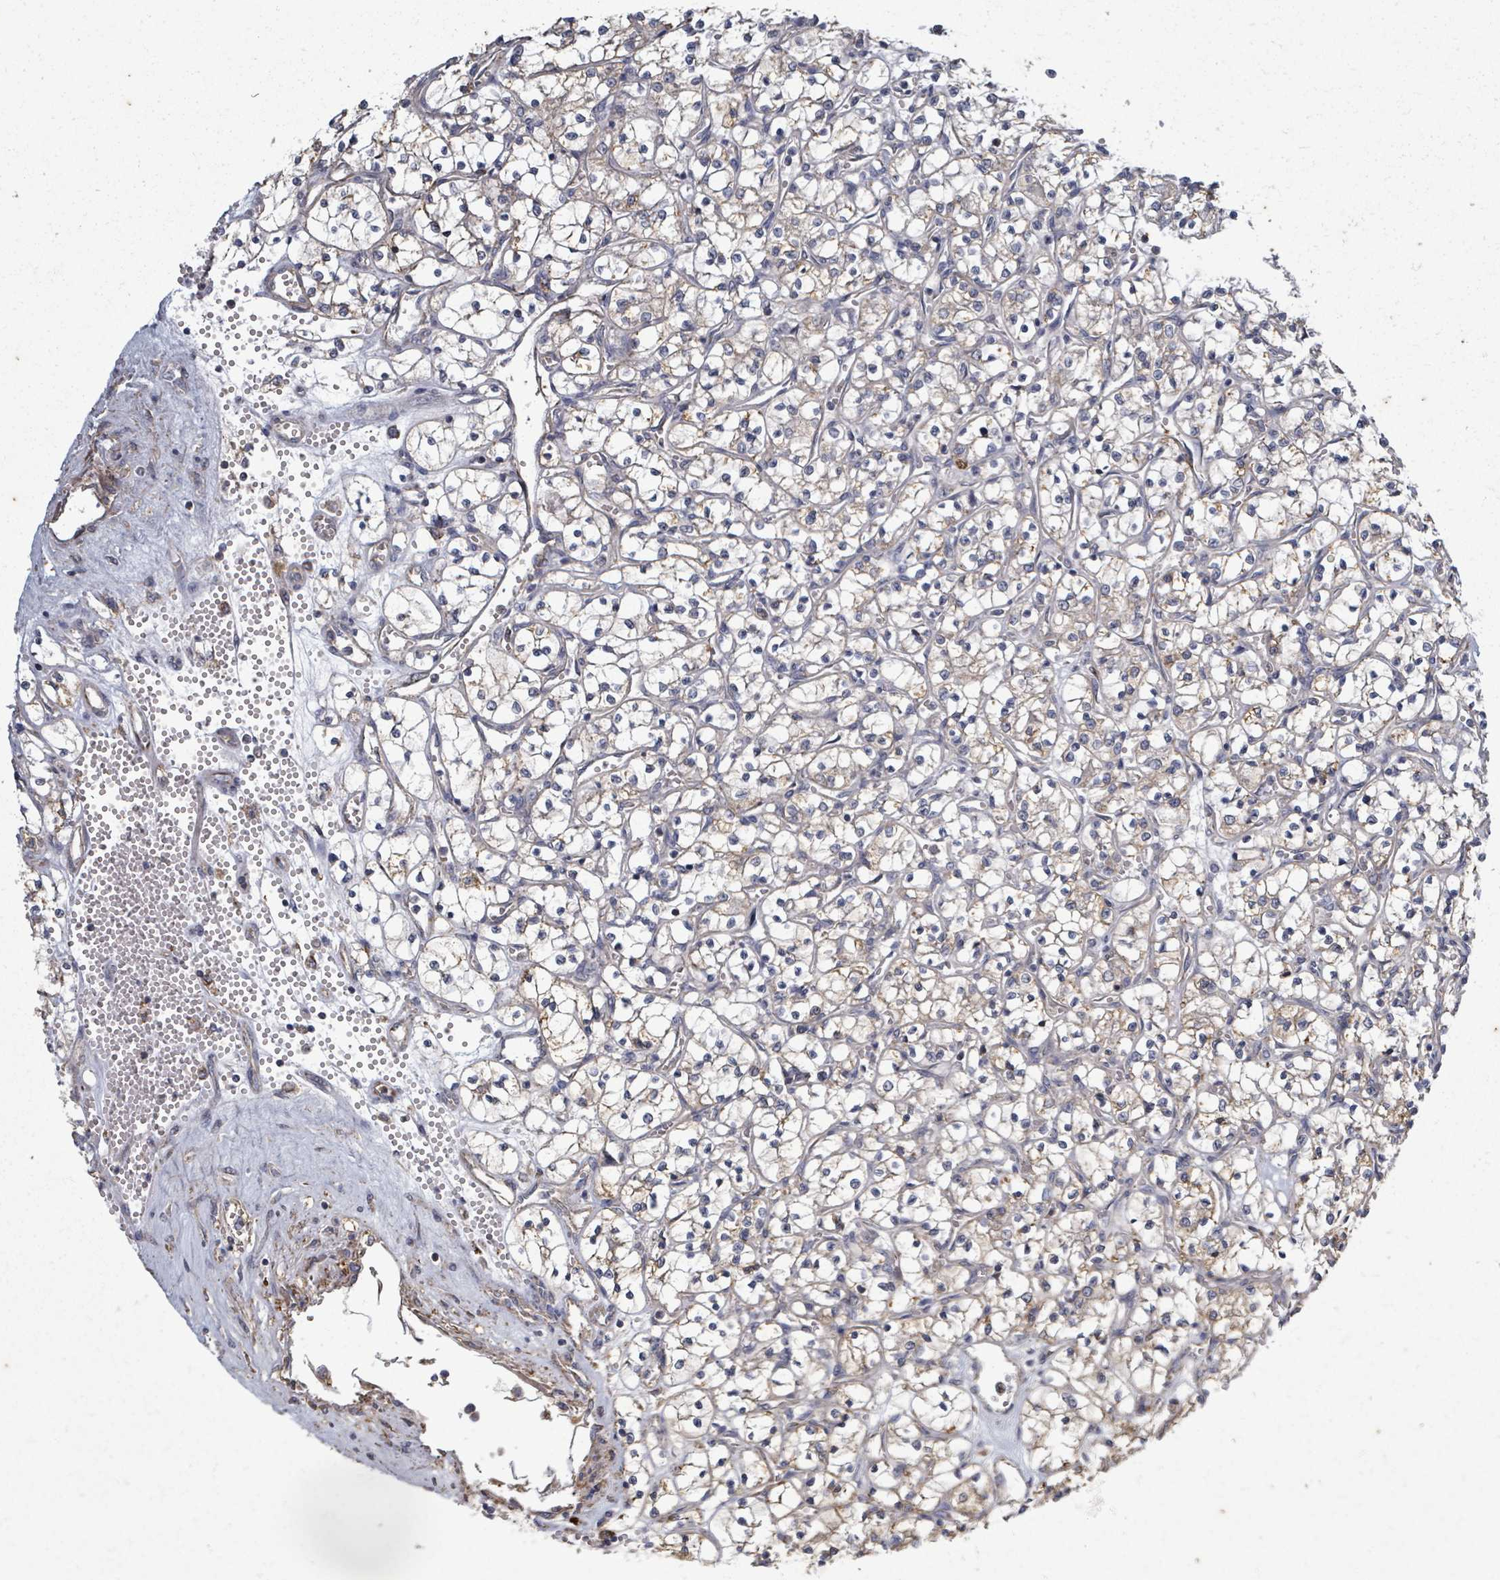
{"staining": {"intensity": "weak", "quantity": "25%-75%", "location": "cytoplasmic/membranous"}, "tissue": "renal cancer", "cell_type": "Tumor cells", "image_type": "cancer", "snomed": [{"axis": "morphology", "description": "Adenocarcinoma, NOS"}, {"axis": "topography", "description": "Kidney"}], "caption": "Immunohistochemical staining of human adenocarcinoma (renal) exhibits low levels of weak cytoplasmic/membranous protein positivity in about 25%-75% of tumor cells.", "gene": "ADCK1", "patient": {"sex": "female", "age": 69}}